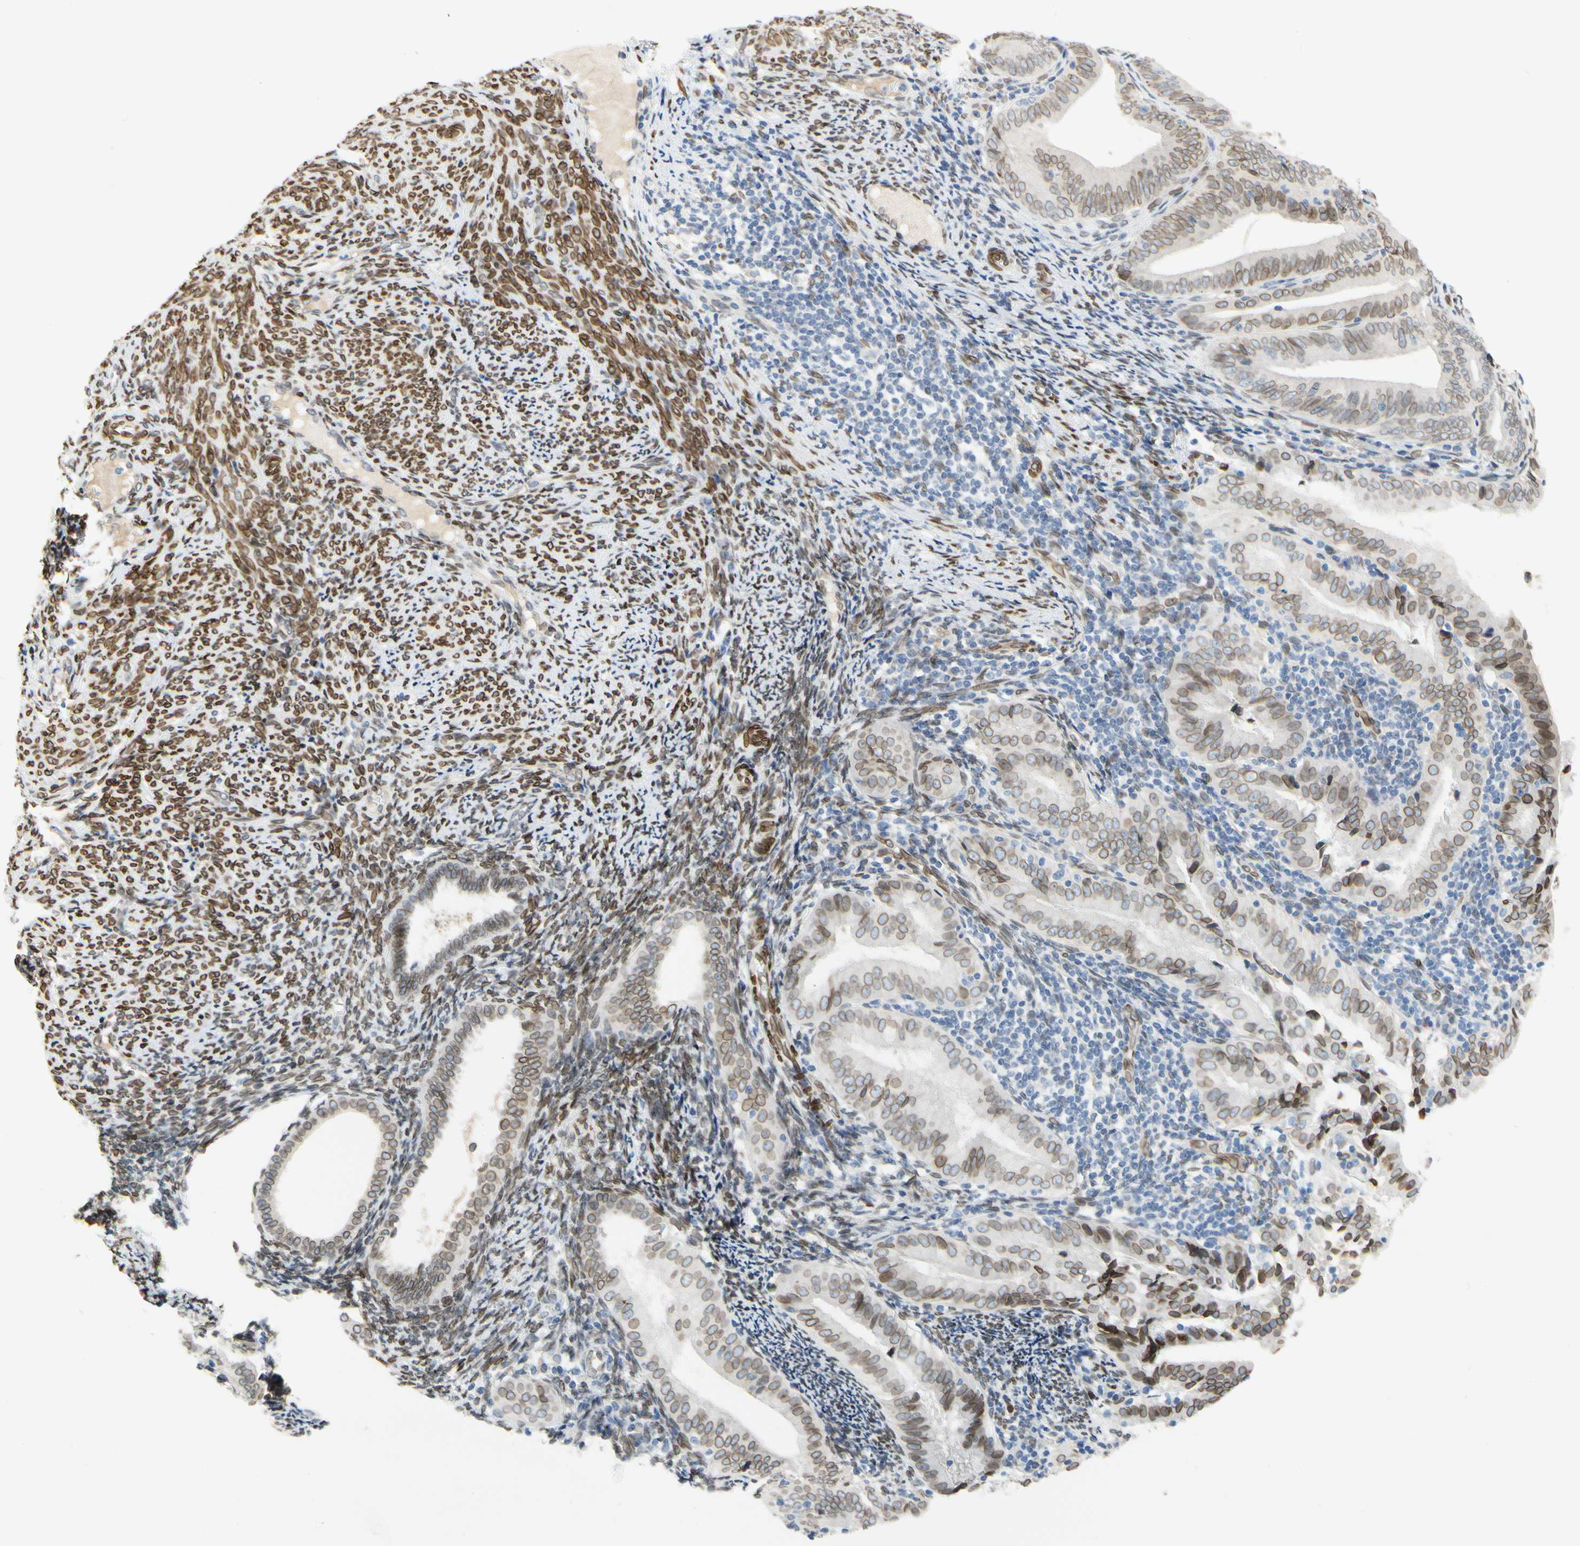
{"staining": {"intensity": "moderate", "quantity": ">75%", "location": "cytoplasmic/membranous,nuclear"}, "tissue": "endometrial cancer", "cell_type": "Tumor cells", "image_type": "cancer", "snomed": [{"axis": "morphology", "description": "Adenocarcinoma, NOS"}, {"axis": "topography", "description": "Endometrium"}], "caption": "Tumor cells demonstrate medium levels of moderate cytoplasmic/membranous and nuclear positivity in approximately >75% of cells in adenocarcinoma (endometrial). The staining was performed using DAB to visualize the protein expression in brown, while the nuclei were stained in blue with hematoxylin (Magnification: 20x).", "gene": "SUN1", "patient": {"sex": "female", "age": 58}}